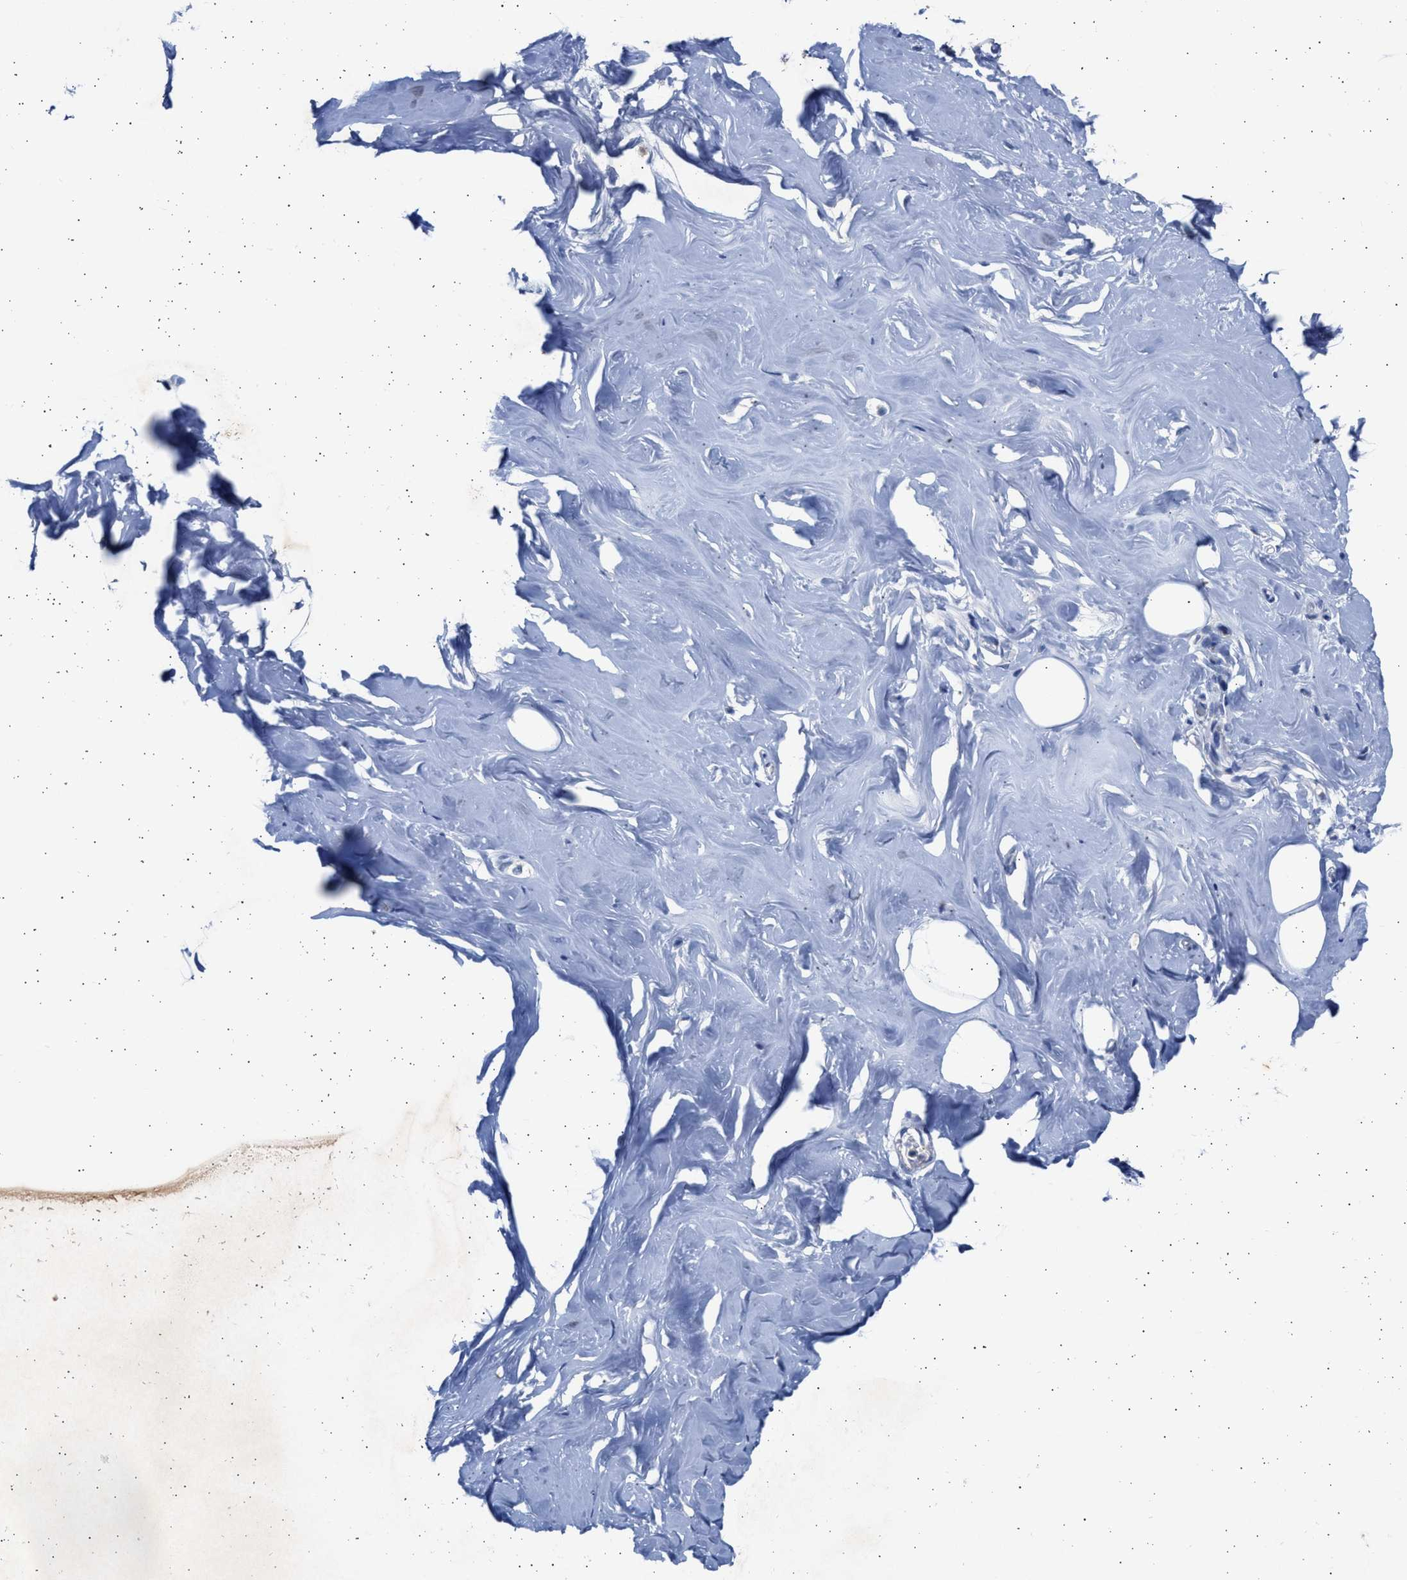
{"staining": {"intensity": "negative", "quantity": "none", "location": "none"}, "tissue": "adipose tissue", "cell_type": "Adipocytes", "image_type": "normal", "snomed": [{"axis": "morphology", "description": "Normal tissue, NOS"}, {"axis": "morphology", "description": "Fibrosis, NOS"}, {"axis": "topography", "description": "Breast"}, {"axis": "topography", "description": "Adipose tissue"}], "caption": "There is no significant staining in adipocytes of adipose tissue. Nuclei are stained in blue.", "gene": "NBR1", "patient": {"sex": "female", "age": 39}}